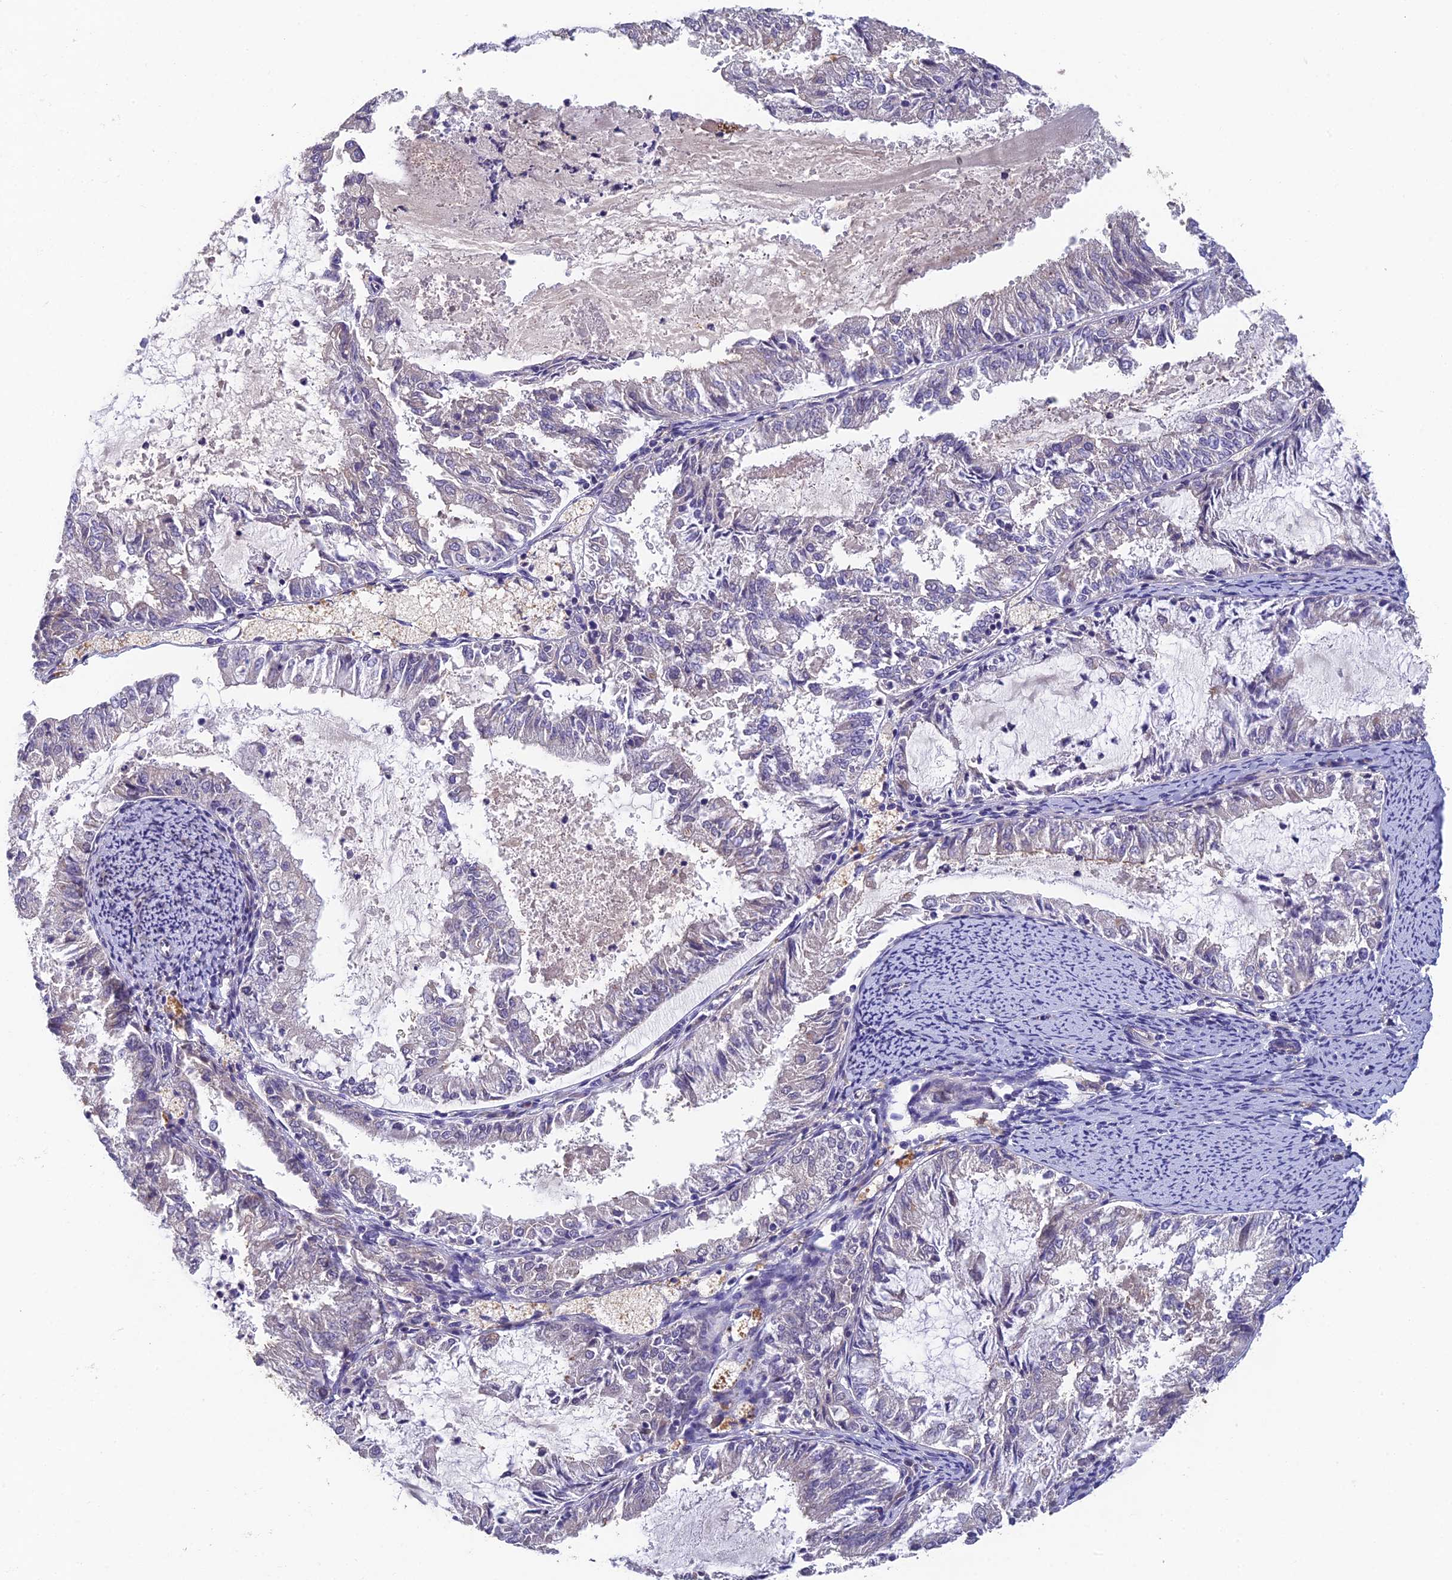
{"staining": {"intensity": "negative", "quantity": "none", "location": "none"}, "tissue": "endometrial cancer", "cell_type": "Tumor cells", "image_type": "cancer", "snomed": [{"axis": "morphology", "description": "Adenocarcinoma, NOS"}, {"axis": "topography", "description": "Endometrium"}], "caption": "Immunohistochemistry image of human endometrial adenocarcinoma stained for a protein (brown), which demonstrates no positivity in tumor cells. (DAB immunohistochemistry (IHC) visualized using brightfield microscopy, high magnification).", "gene": "ADAMTS13", "patient": {"sex": "female", "age": 57}}